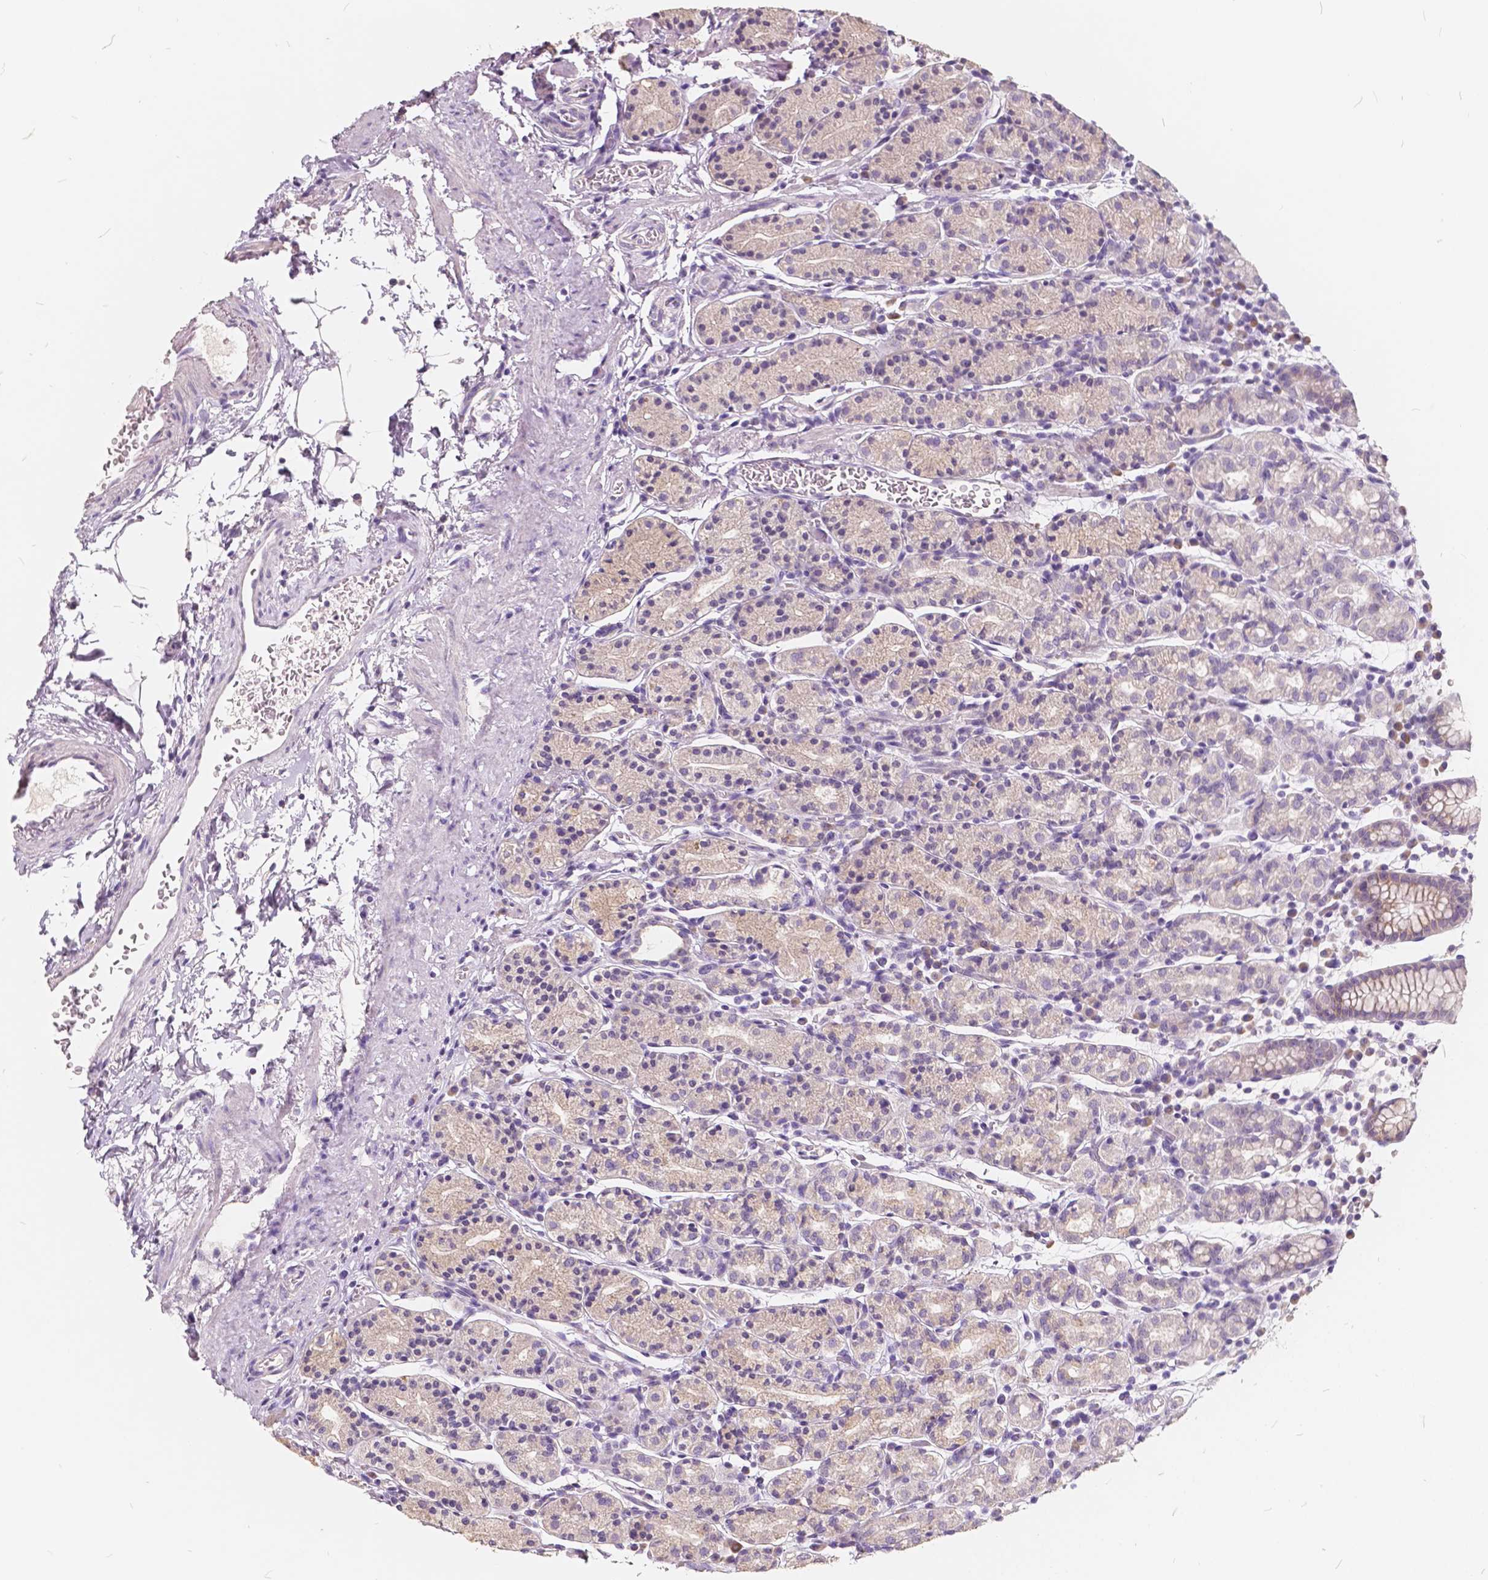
{"staining": {"intensity": "weak", "quantity": "25%-75%", "location": "cytoplasmic/membranous"}, "tissue": "stomach", "cell_type": "Glandular cells", "image_type": "normal", "snomed": [{"axis": "morphology", "description": "Normal tissue, NOS"}, {"axis": "topography", "description": "Stomach, upper"}, {"axis": "topography", "description": "Stomach"}], "caption": "Immunohistochemical staining of unremarkable stomach demonstrates 25%-75% levels of weak cytoplasmic/membranous protein expression in about 25%-75% of glandular cells. (DAB IHC, brown staining for protein, blue staining for nuclei).", "gene": "SLC7A8", "patient": {"sex": "male", "age": 62}}